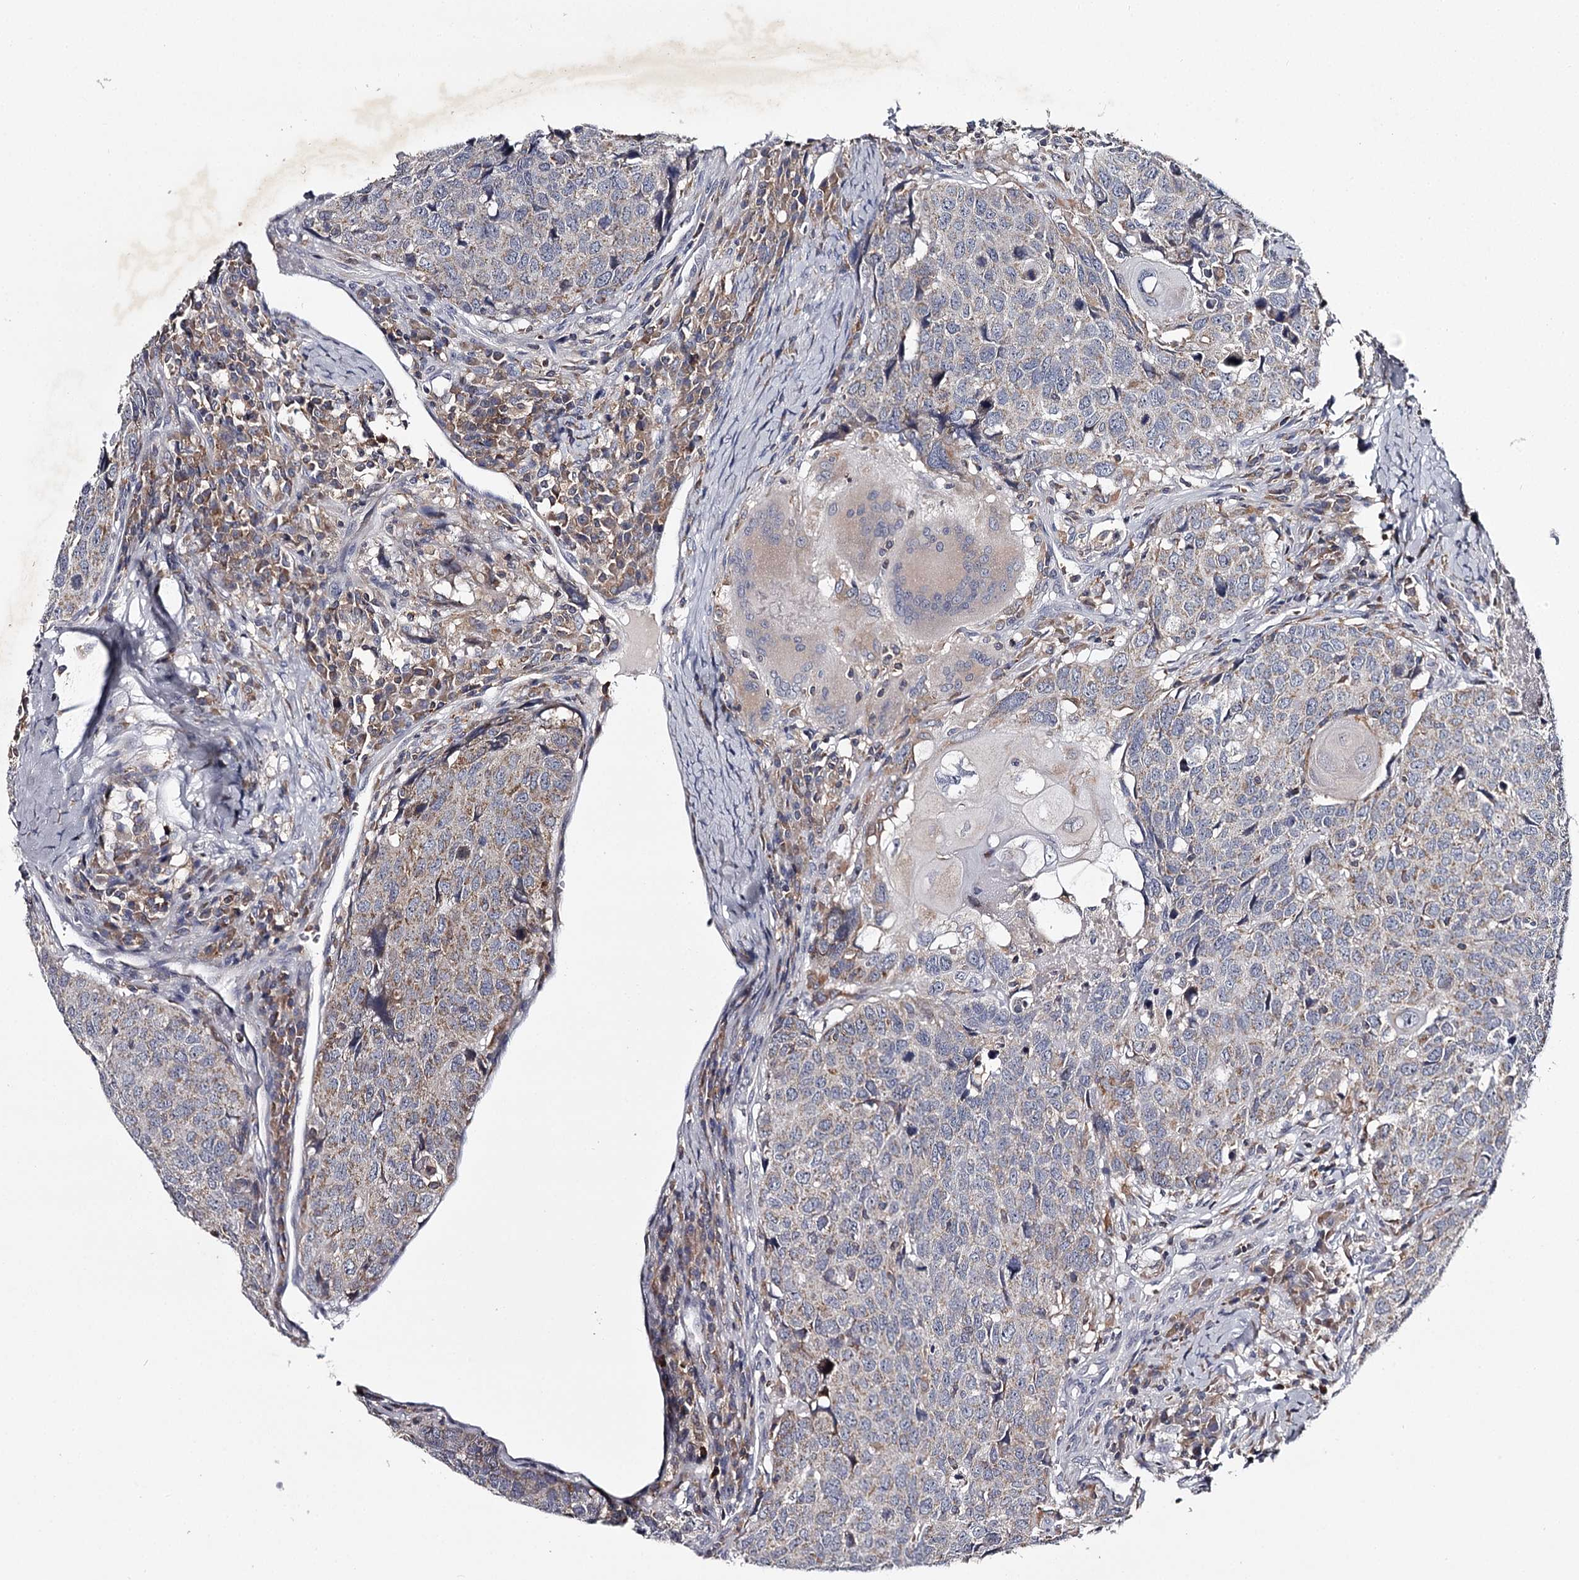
{"staining": {"intensity": "weak", "quantity": "25%-75%", "location": "cytoplasmic/membranous"}, "tissue": "head and neck cancer", "cell_type": "Tumor cells", "image_type": "cancer", "snomed": [{"axis": "morphology", "description": "Squamous cell carcinoma, NOS"}, {"axis": "topography", "description": "Head-Neck"}], "caption": "IHC histopathology image of neoplastic tissue: human head and neck cancer stained using immunohistochemistry displays low levels of weak protein expression localized specifically in the cytoplasmic/membranous of tumor cells, appearing as a cytoplasmic/membranous brown color.", "gene": "RASSF6", "patient": {"sex": "male", "age": 66}}